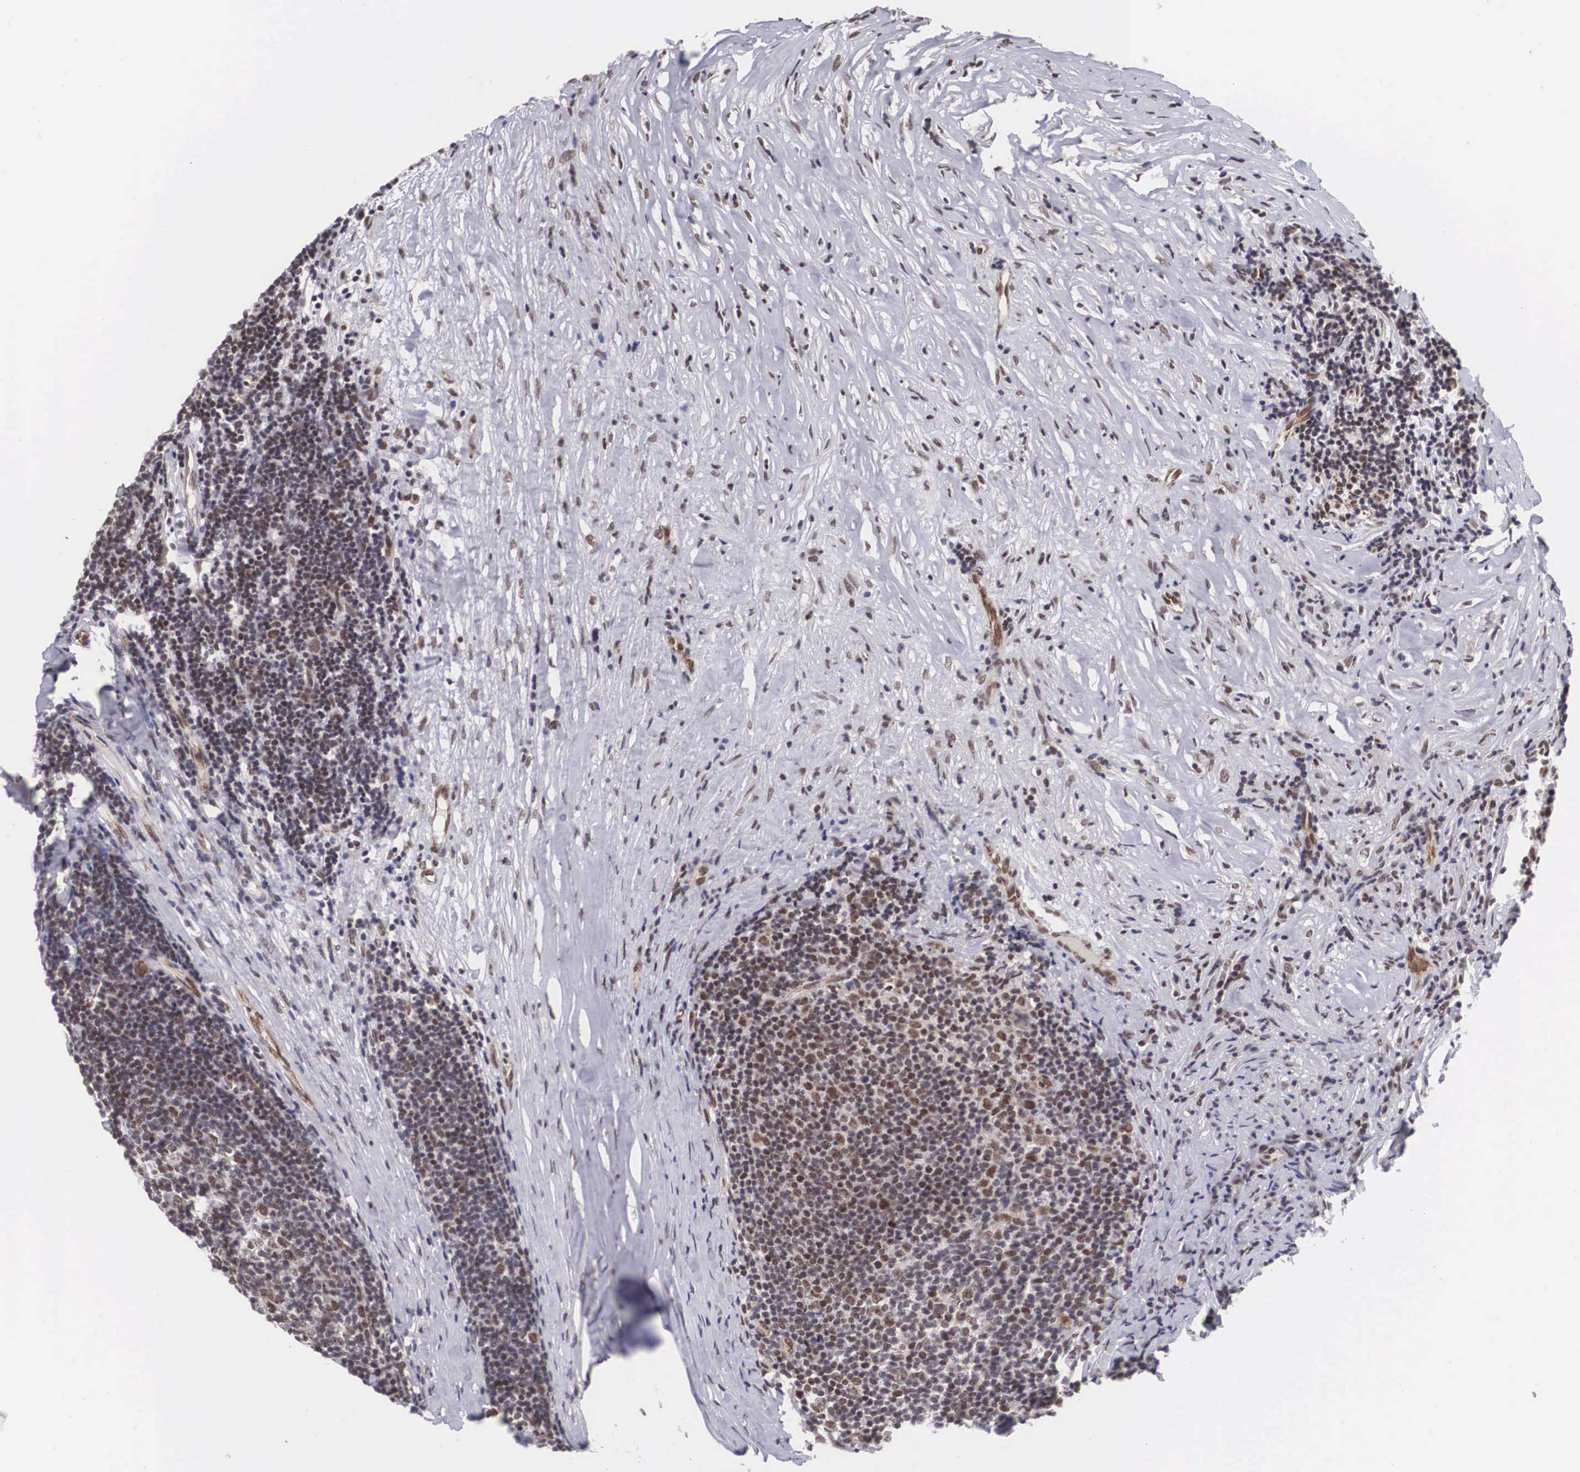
{"staining": {"intensity": "weak", "quantity": "25%-75%", "location": "nuclear"}, "tissue": "lymphoma", "cell_type": "Tumor cells", "image_type": "cancer", "snomed": [{"axis": "morphology", "description": "Malignant lymphoma, non-Hodgkin's type, Low grade"}, {"axis": "topography", "description": "Lymph node"}], "caption": "Immunohistochemical staining of low-grade malignant lymphoma, non-Hodgkin's type reveals low levels of weak nuclear protein expression in about 25%-75% of tumor cells. Using DAB (3,3'-diaminobenzidine) (brown) and hematoxylin (blue) stains, captured at high magnification using brightfield microscopy.", "gene": "MORC2", "patient": {"sex": "male", "age": 74}}